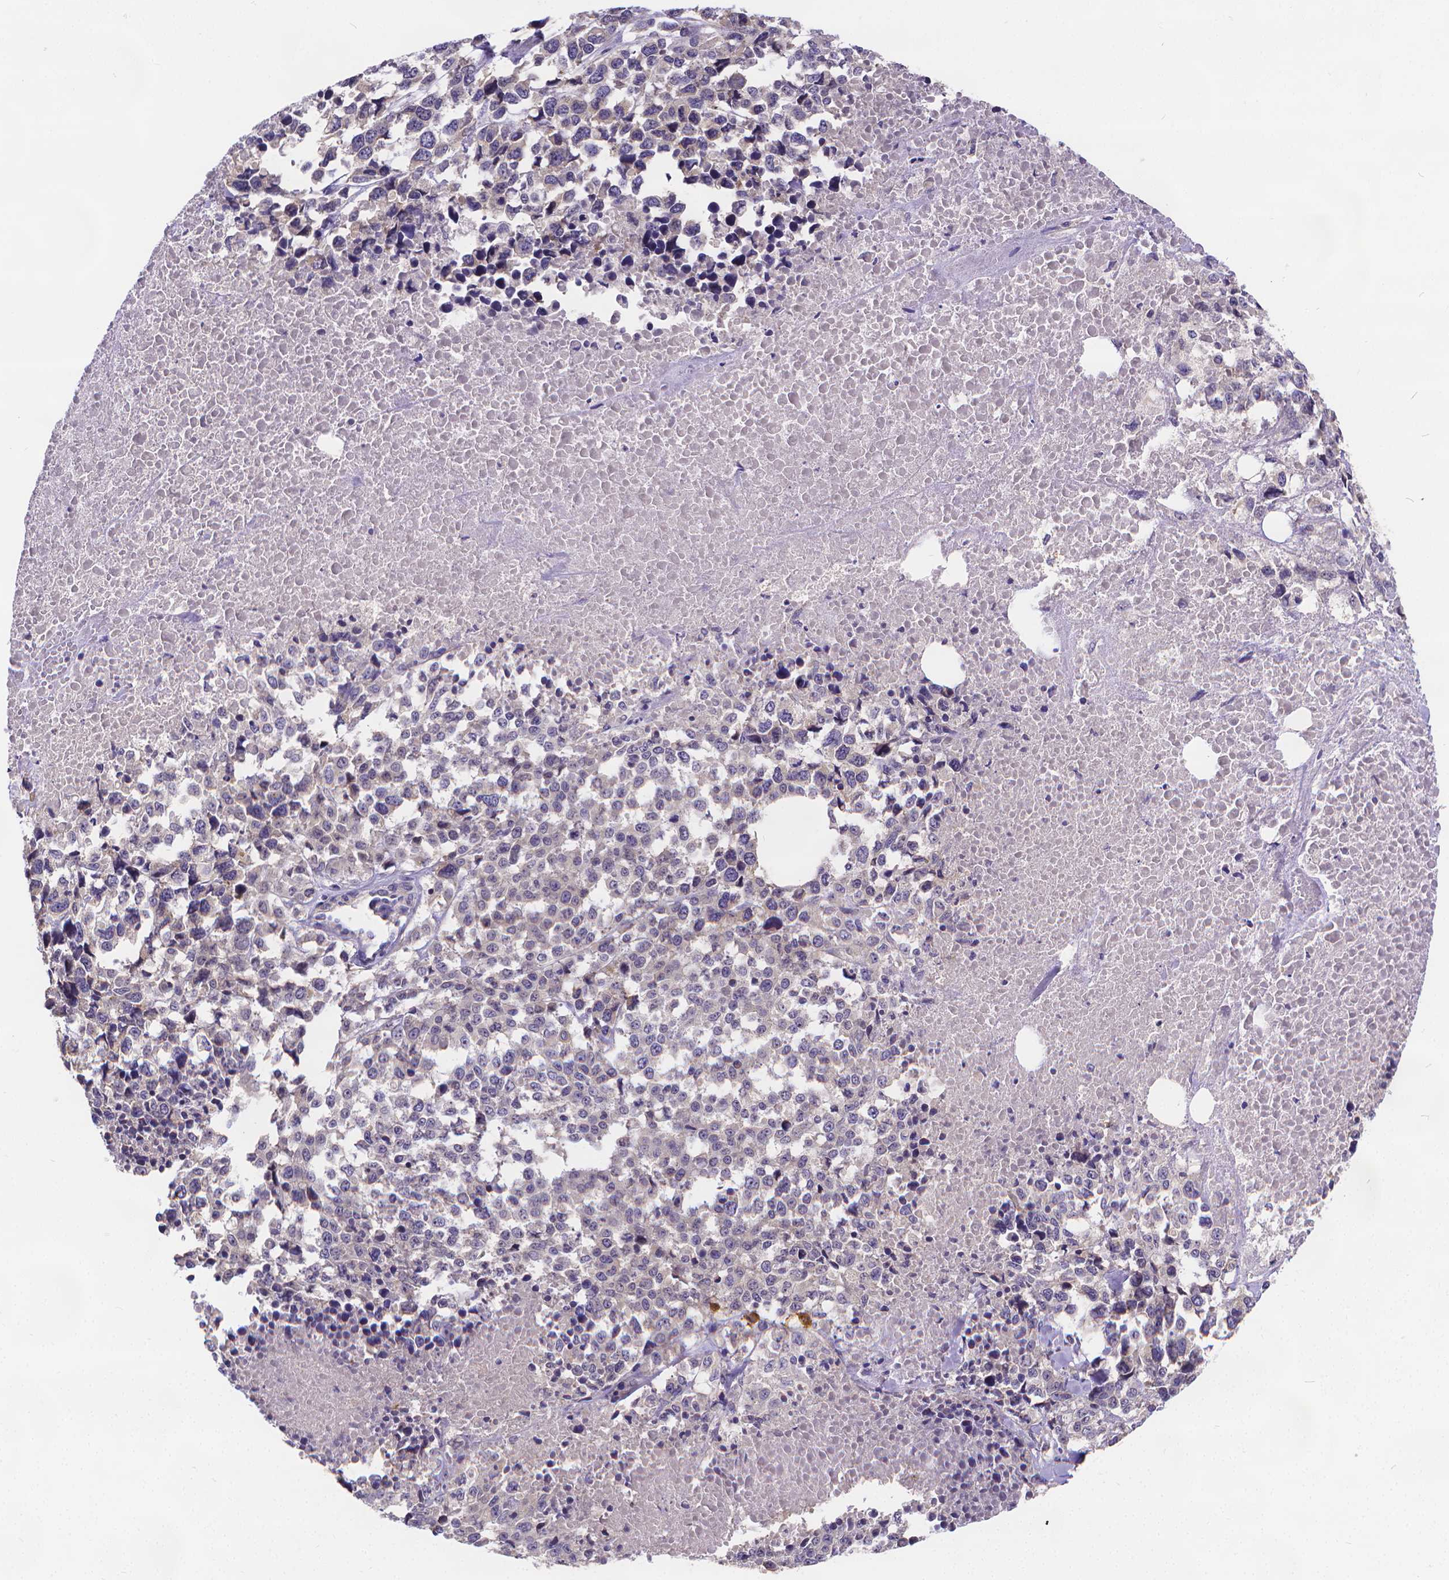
{"staining": {"intensity": "negative", "quantity": "none", "location": "none"}, "tissue": "melanoma", "cell_type": "Tumor cells", "image_type": "cancer", "snomed": [{"axis": "morphology", "description": "Malignant melanoma, Metastatic site"}, {"axis": "topography", "description": "Skin"}], "caption": "This is an IHC histopathology image of human melanoma. There is no expression in tumor cells.", "gene": "GLRB", "patient": {"sex": "male", "age": 84}}